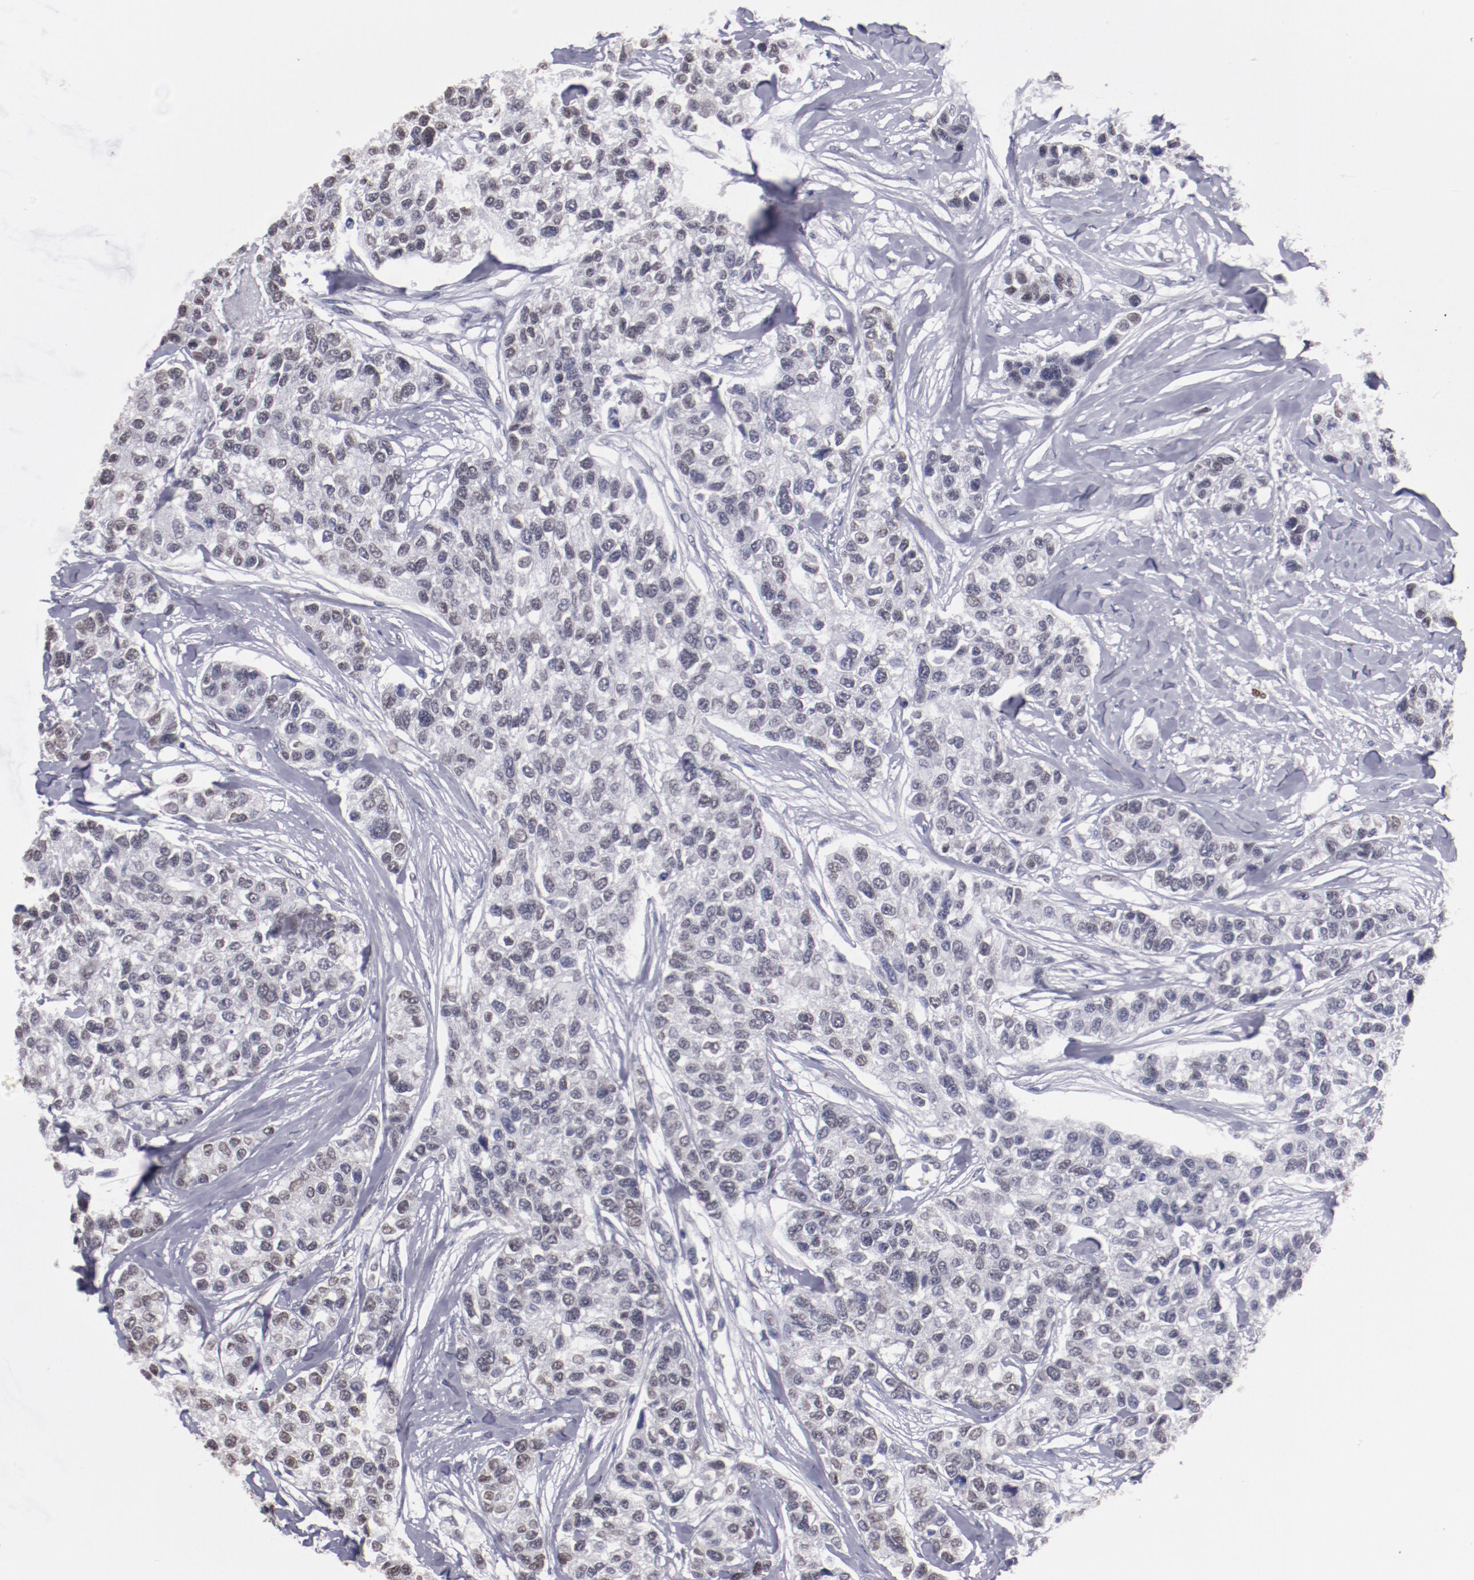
{"staining": {"intensity": "weak", "quantity": "<25%", "location": "nuclear"}, "tissue": "breast cancer", "cell_type": "Tumor cells", "image_type": "cancer", "snomed": [{"axis": "morphology", "description": "Duct carcinoma"}, {"axis": "topography", "description": "Breast"}], "caption": "Human breast cancer (invasive ductal carcinoma) stained for a protein using immunohistochemistry (IHC) shows no expression in tumor cells.", "gene": "IRF4", "patient": {"sex": "female", "age": 51}}